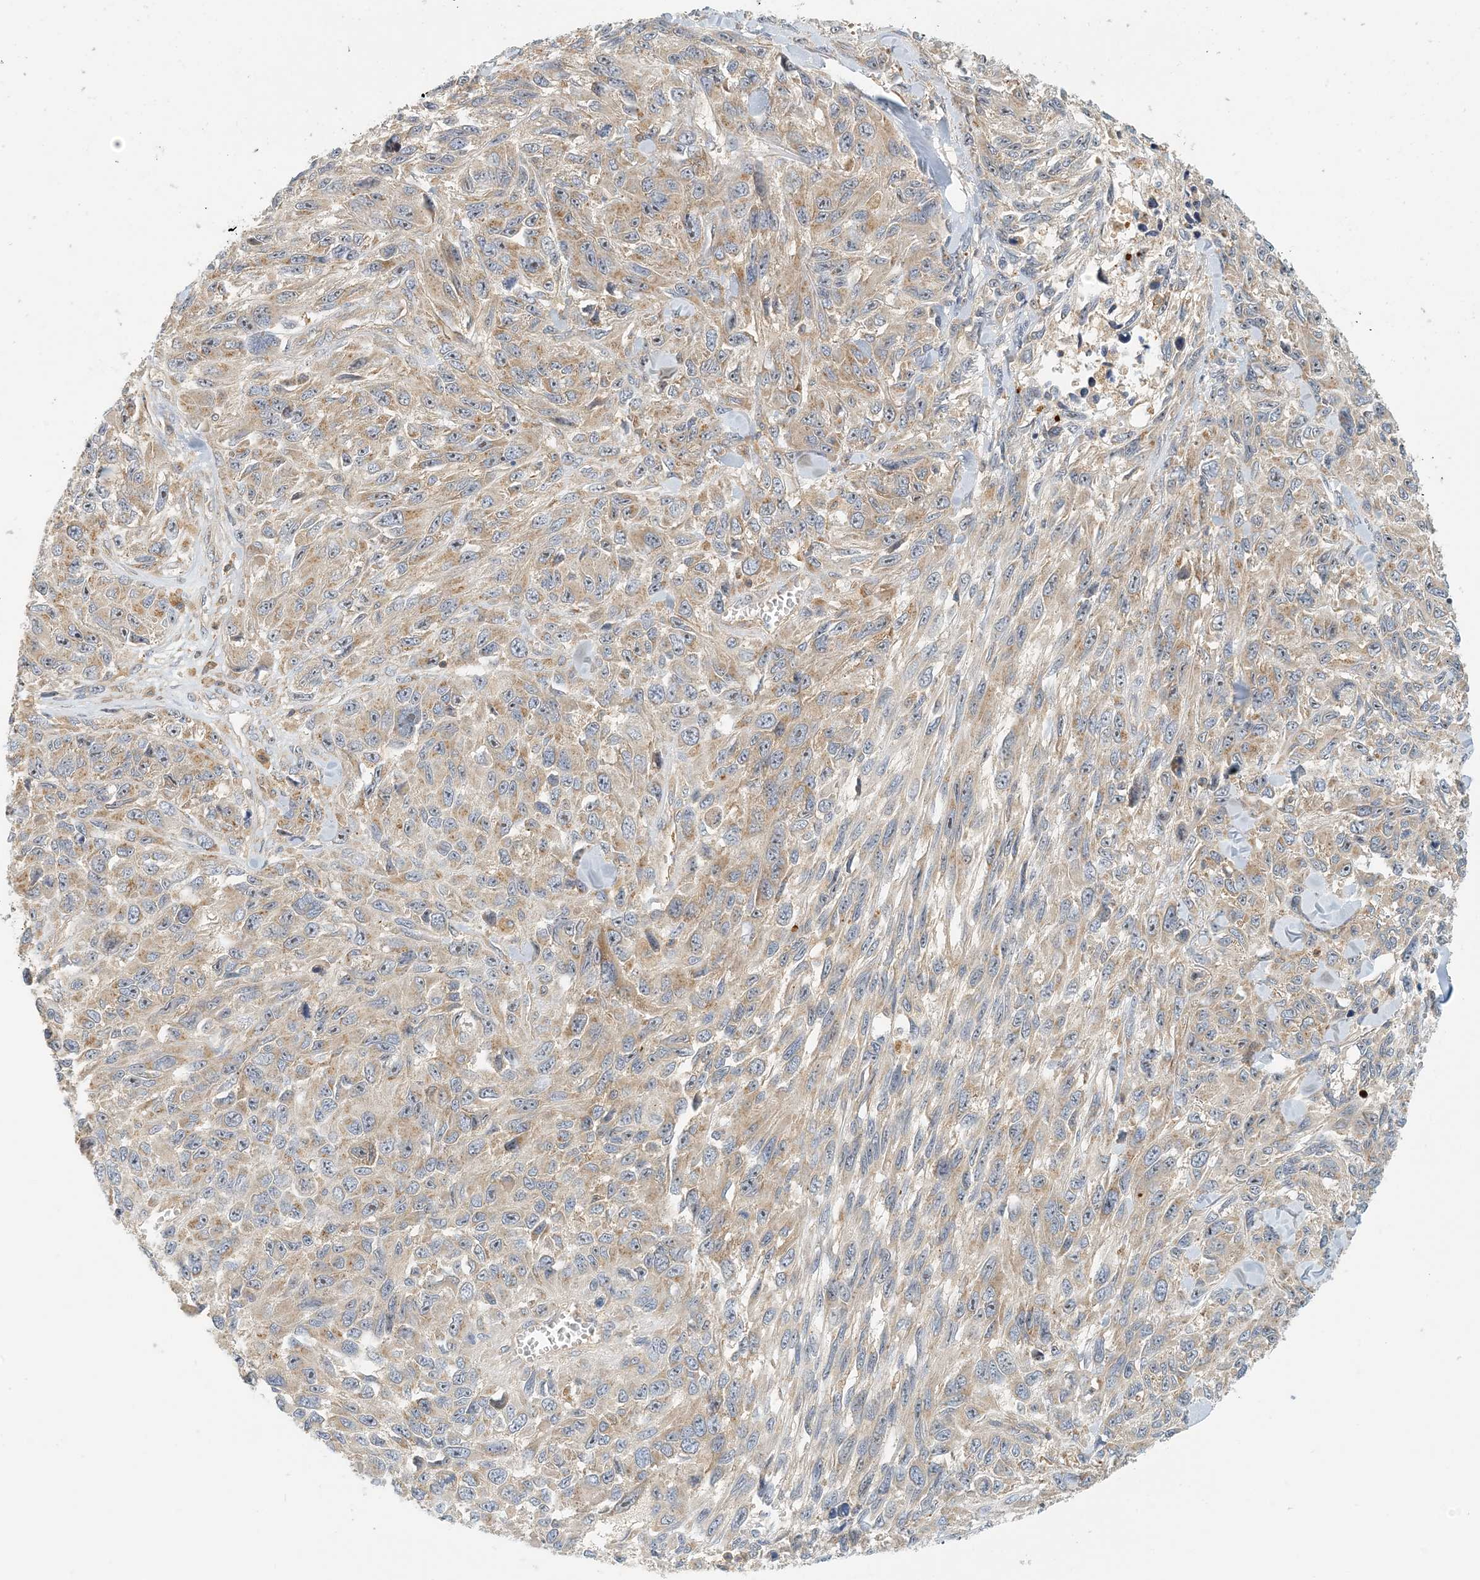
{"staining": {"intensity": "weak", "quantity": "25%-75%", "location": "cytoplasmic/membranous"}, "tissue": "melanoma", "cell_type": "Tumor cells", "image_type": "cancer", "snomed": [{"axis": "morphology", "description": "Malignant melanoma, NOS"}, {"axis": "topography", "description": "Skin"}], "caption": "IHC of human melanoma displays low levels of weak cytoplasmic/membranous expression in about 25%-75% of tumor cells. Immunohistochemistry (ihc) stains the protein of interest in brown and the nuclei are stained blue.", "gene": "COLEC11", "patient": {"sex": "female", "age": 96}}